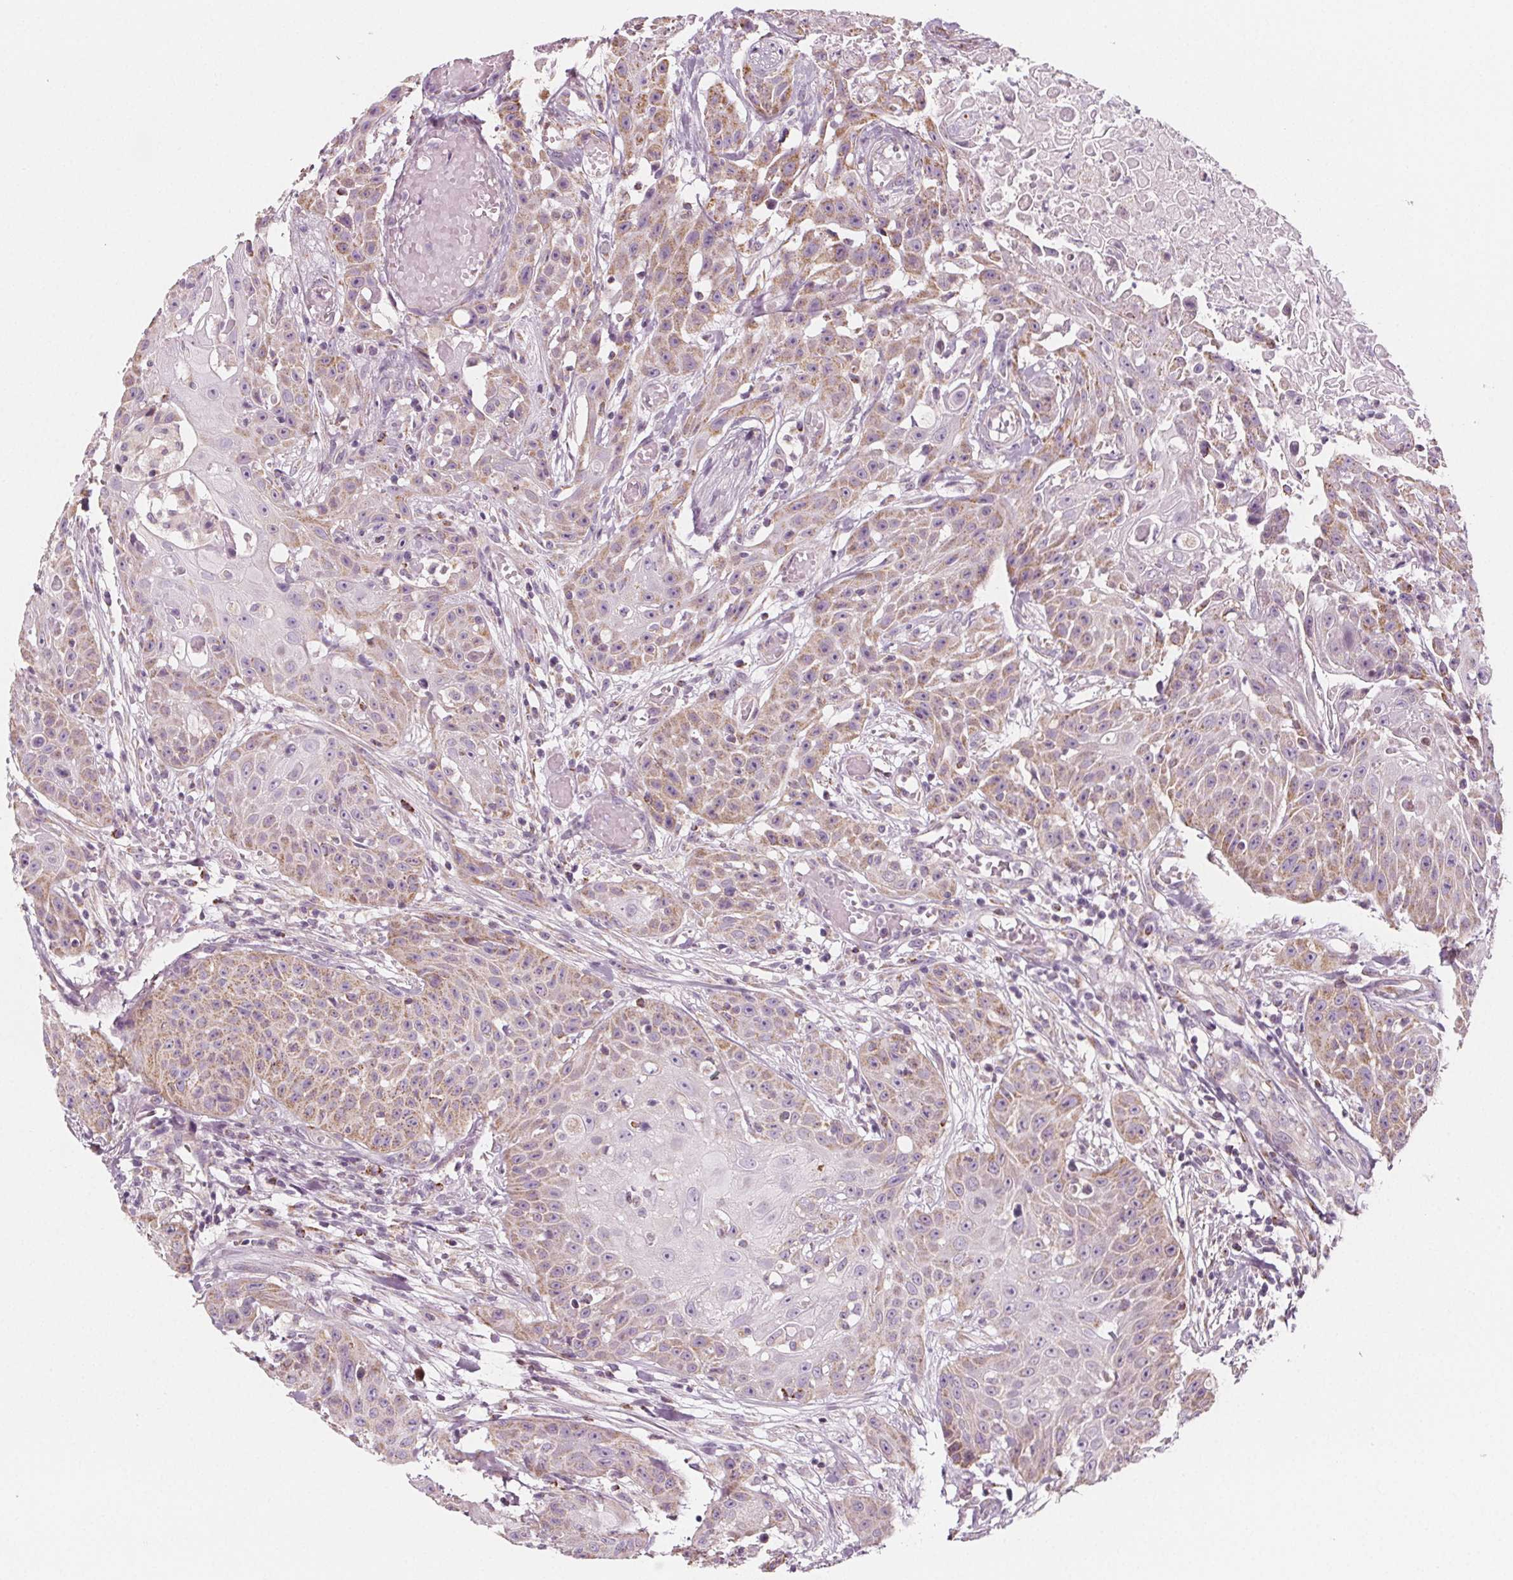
{"staining": {"intensity": "weak", "quantity": "25%-75%", "location": "cytoplasmic/membranous"}, "tissue": "head and neck cancer", "cell_type": "Tumor cells", "image_type": "cancer", "snomed": [{"axis": "morphology", "description": "Squamous cell carcinoma, NOS"}, {"axis": "topography", "description": "Oral tissue"}, {"axis": "topography", "description": "Head-Neck"}], "caption": "Immunohistochemistry photomicrograph of human head and neck cancer stained for a protein (brown), which exhibits low levels of weak cytoplasmic/membranous positivity in approximately 25%-75% of tumor cells.", "gene": "IL17C", "patient": {"sex": "female", "age": 55}}